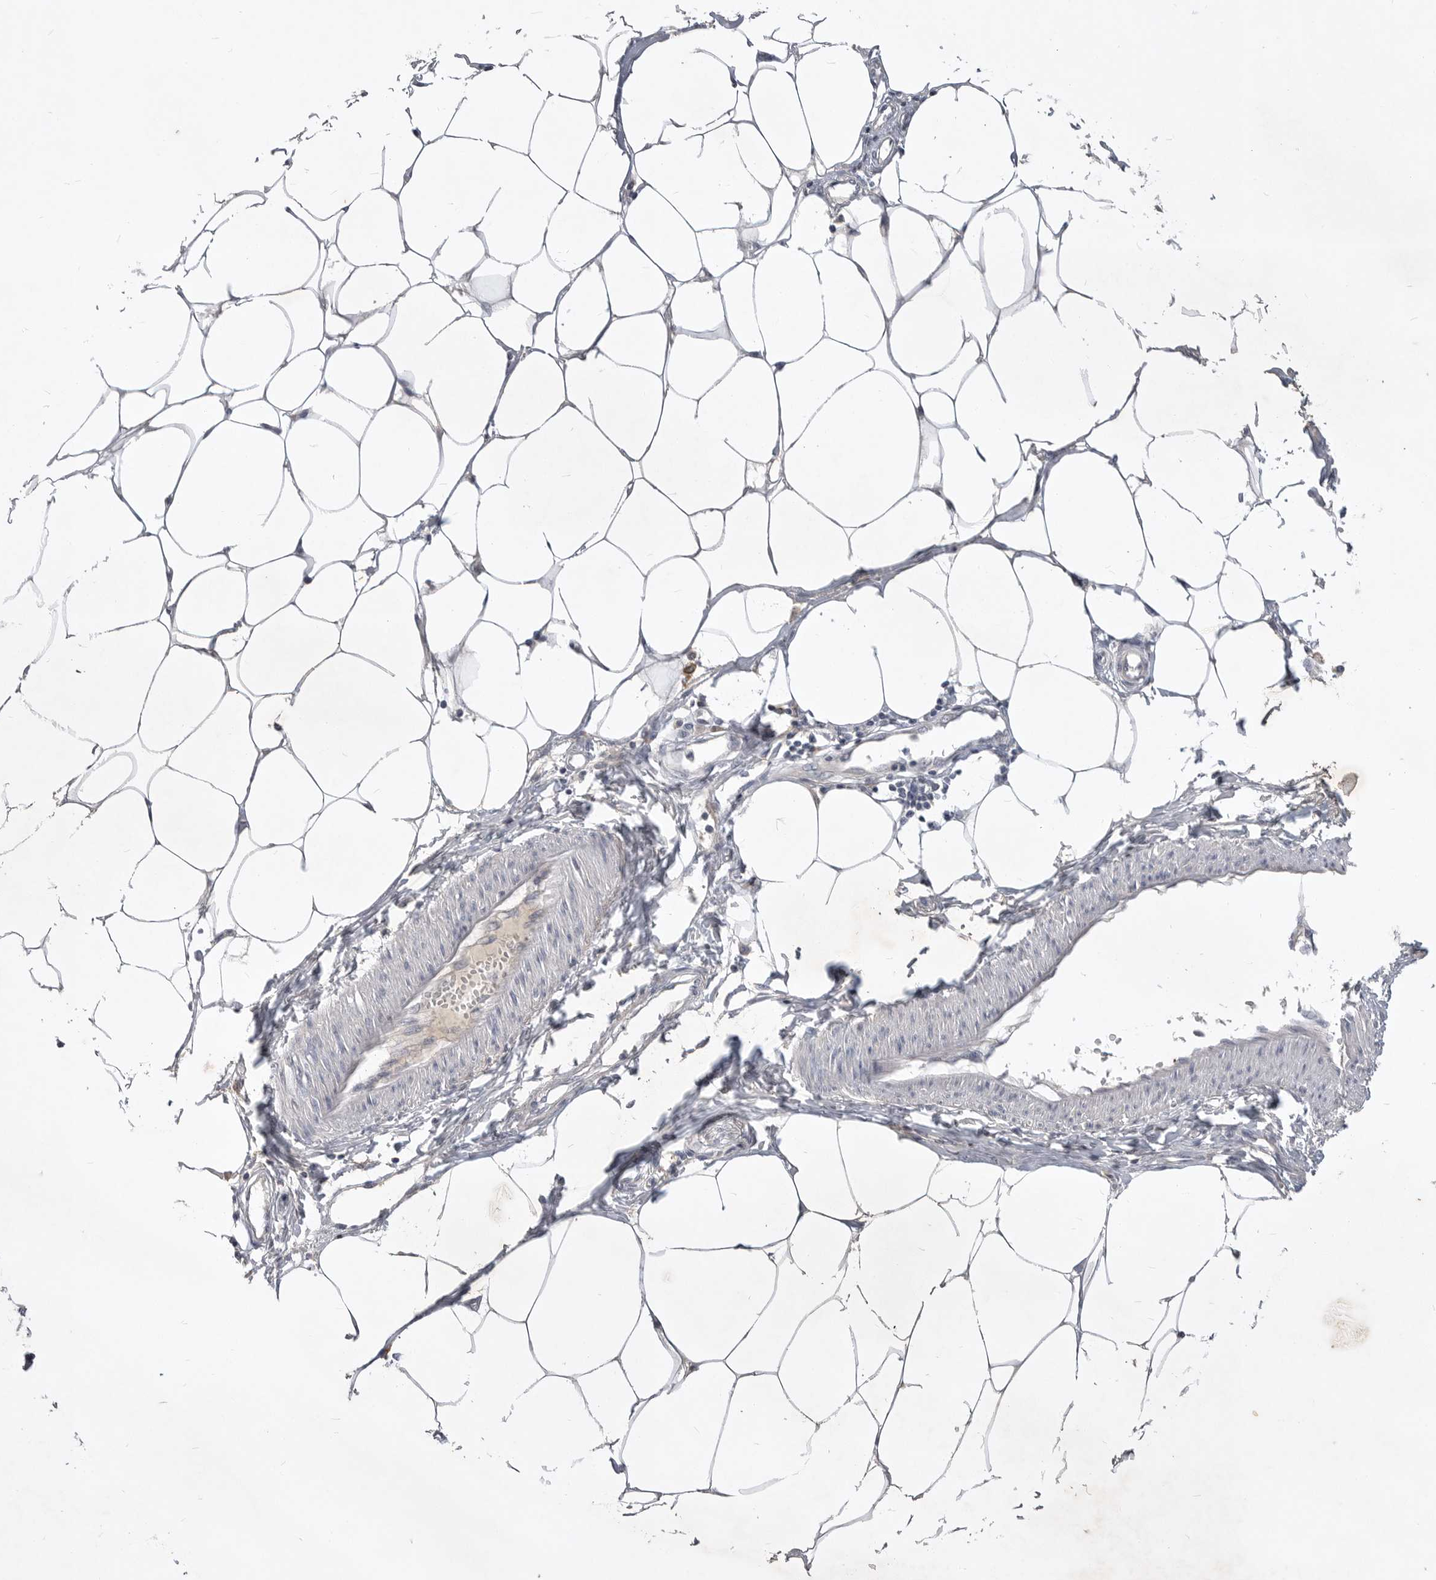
{"staining": {"intensity": "negative", "quantity": "none", "location": "none"}, "tissue": "adipose tissue", "cell_type": "Adipocytes", "image_type": "normal", "snomed": [{"axis": "morphology", "description": "Normal tissue, NOS"}, {"axis": "morphology", "description": "Adenocarcinoma, NOS"}, {"axis": "topography", "description": "Colon"}, {"axis": "topography", "description": "Peripheral nerve tissue"}], "caption": "This is an IHC photomicrograph of benign adipose tissue. There is no expression in adipocytes.", "gene": "ITGAD", "patient": {"sex": "male", "age": 14}}